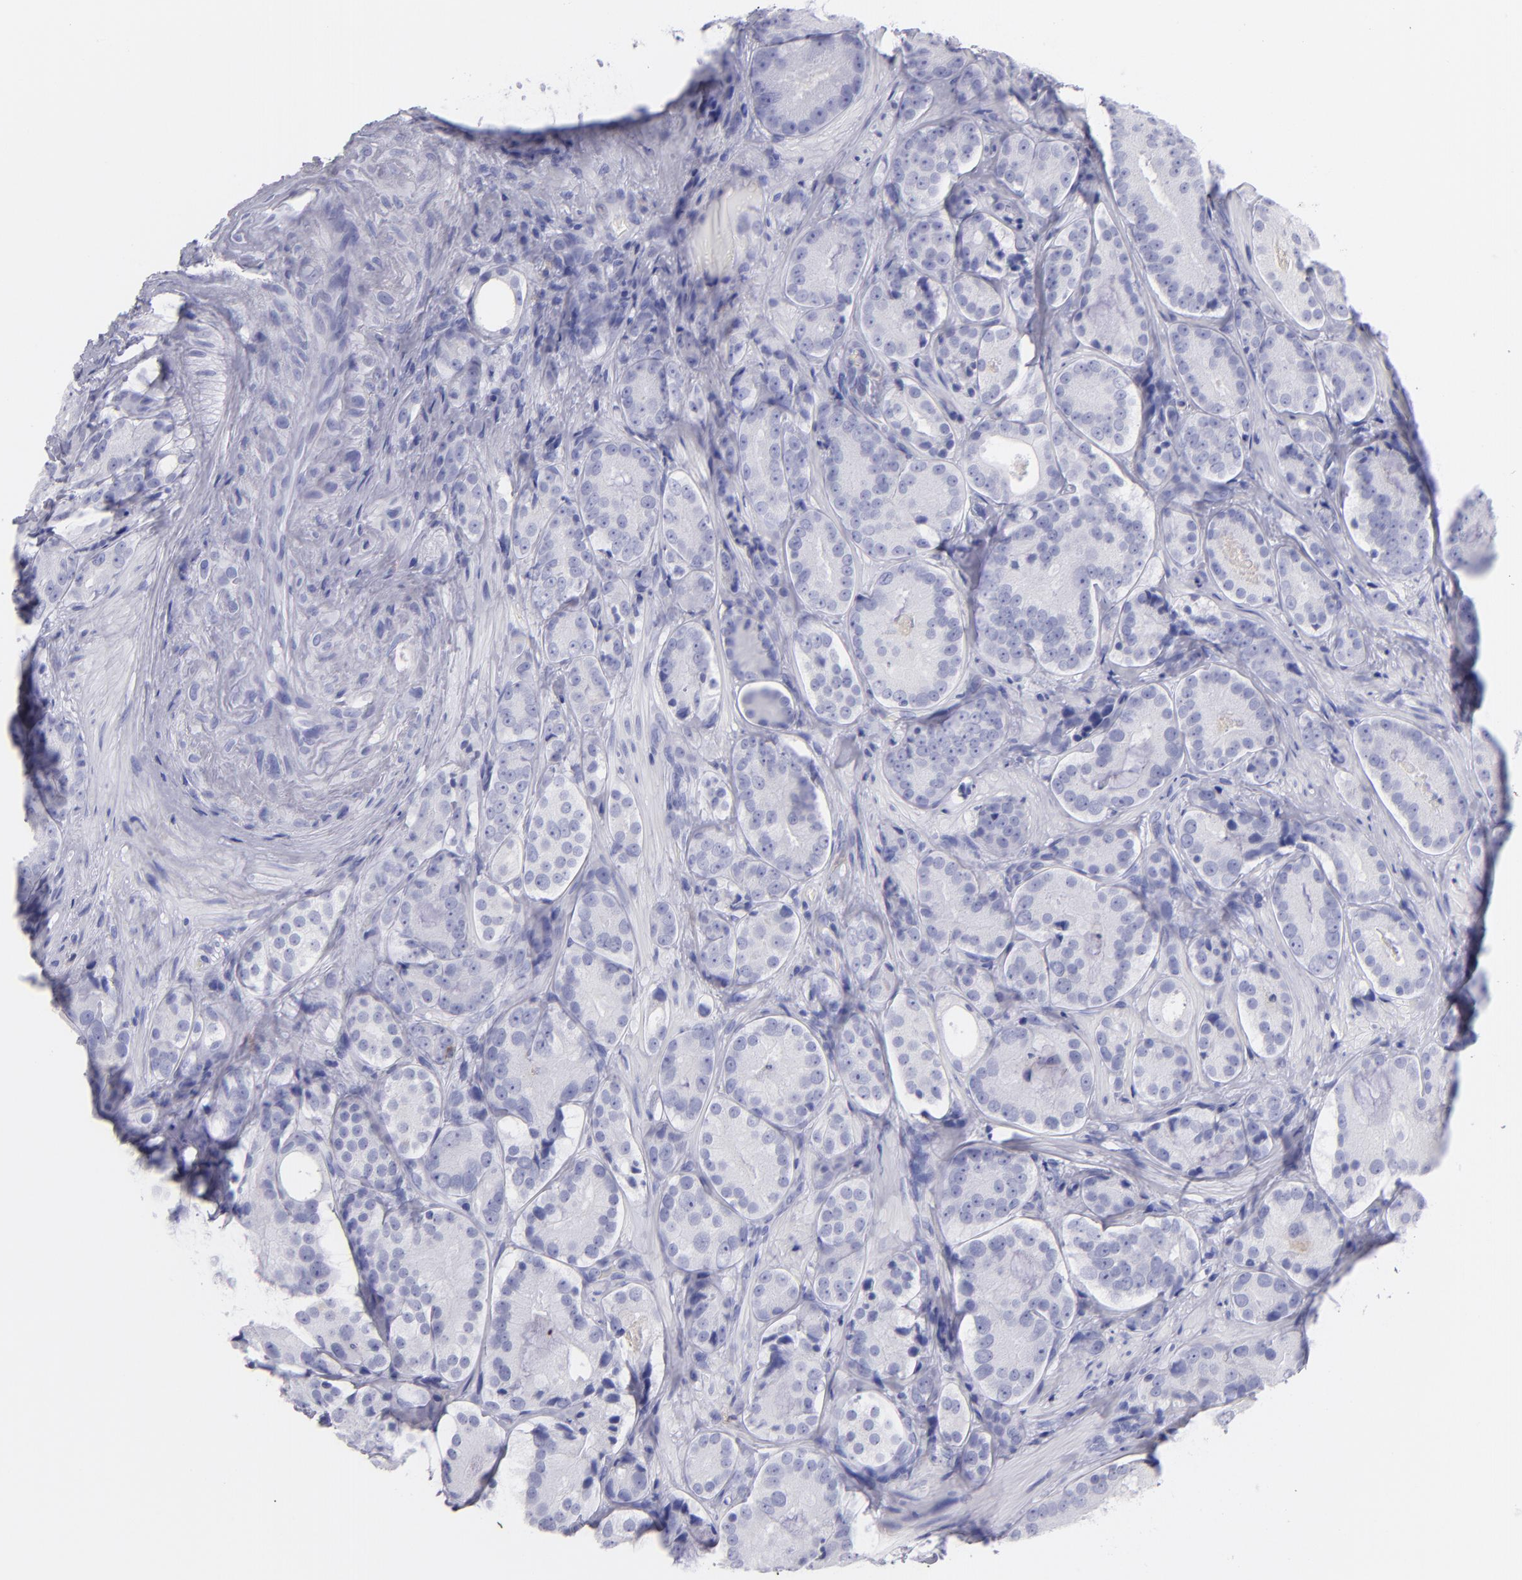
{"staining": {"intensity": "negative", "quantity": "none", "location": "none"}, "tissue": "prostate cancer", "cell_type": "Tumor cells", "image_type": "cancer", "snomed": [{"axis": "morphology", "description": "Adenocarcinoma, High grade"}, {"axis": "topography", "description": "Prostate"}], "caption": "Immunohistochemistry micrograph of neoplastic tissue: human prostate cancer (high-grade adenocarcinoma) stained with DAB reveals no significant protein staining in tumor cells.", "gene": "CD82", "patient": {"sex": "male", "age": 70}}